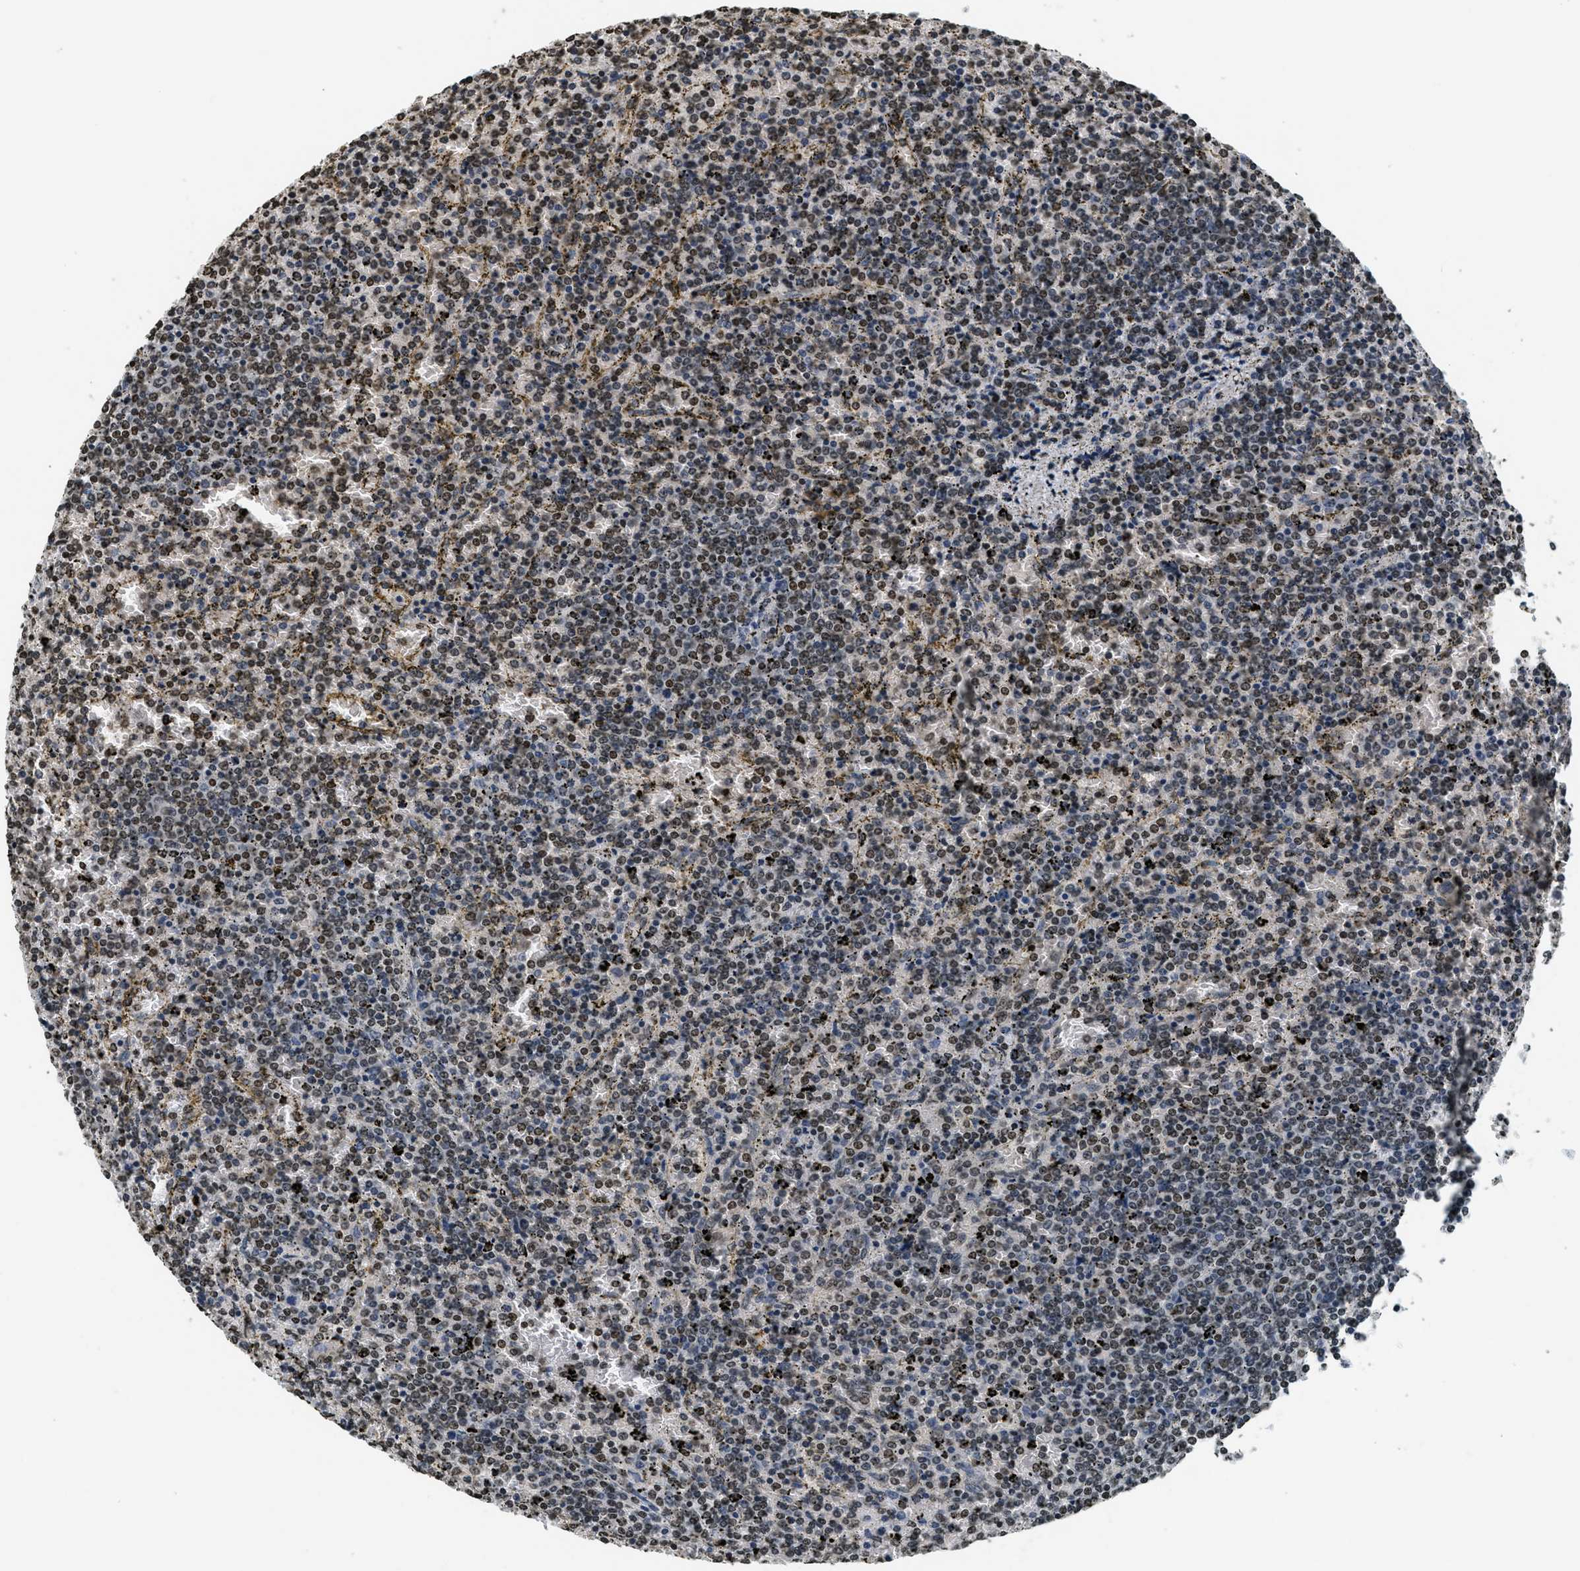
{"staining": {"intensity": "strong", "quantity": ">75%", "location": "nuclear"}, "tissue": "lymphoma", "cell_type": "Tumor cells", "image_type": "cancer", "snomed": [{"axis": "morphology", "description": "Malignant lymphoma, non-Hodgkin's type, Low grade"}, {"axis": "topography", "description": "Spleen"}], "caption": "Lymphoma stained with DAB (3,3'-diaminobenzidine) IHC demonstrates high levels of strong nuclear positivity in about >75% of tumor cells.", "gene": "LDB2", "patient": {"sex": "female", "age": 77}}